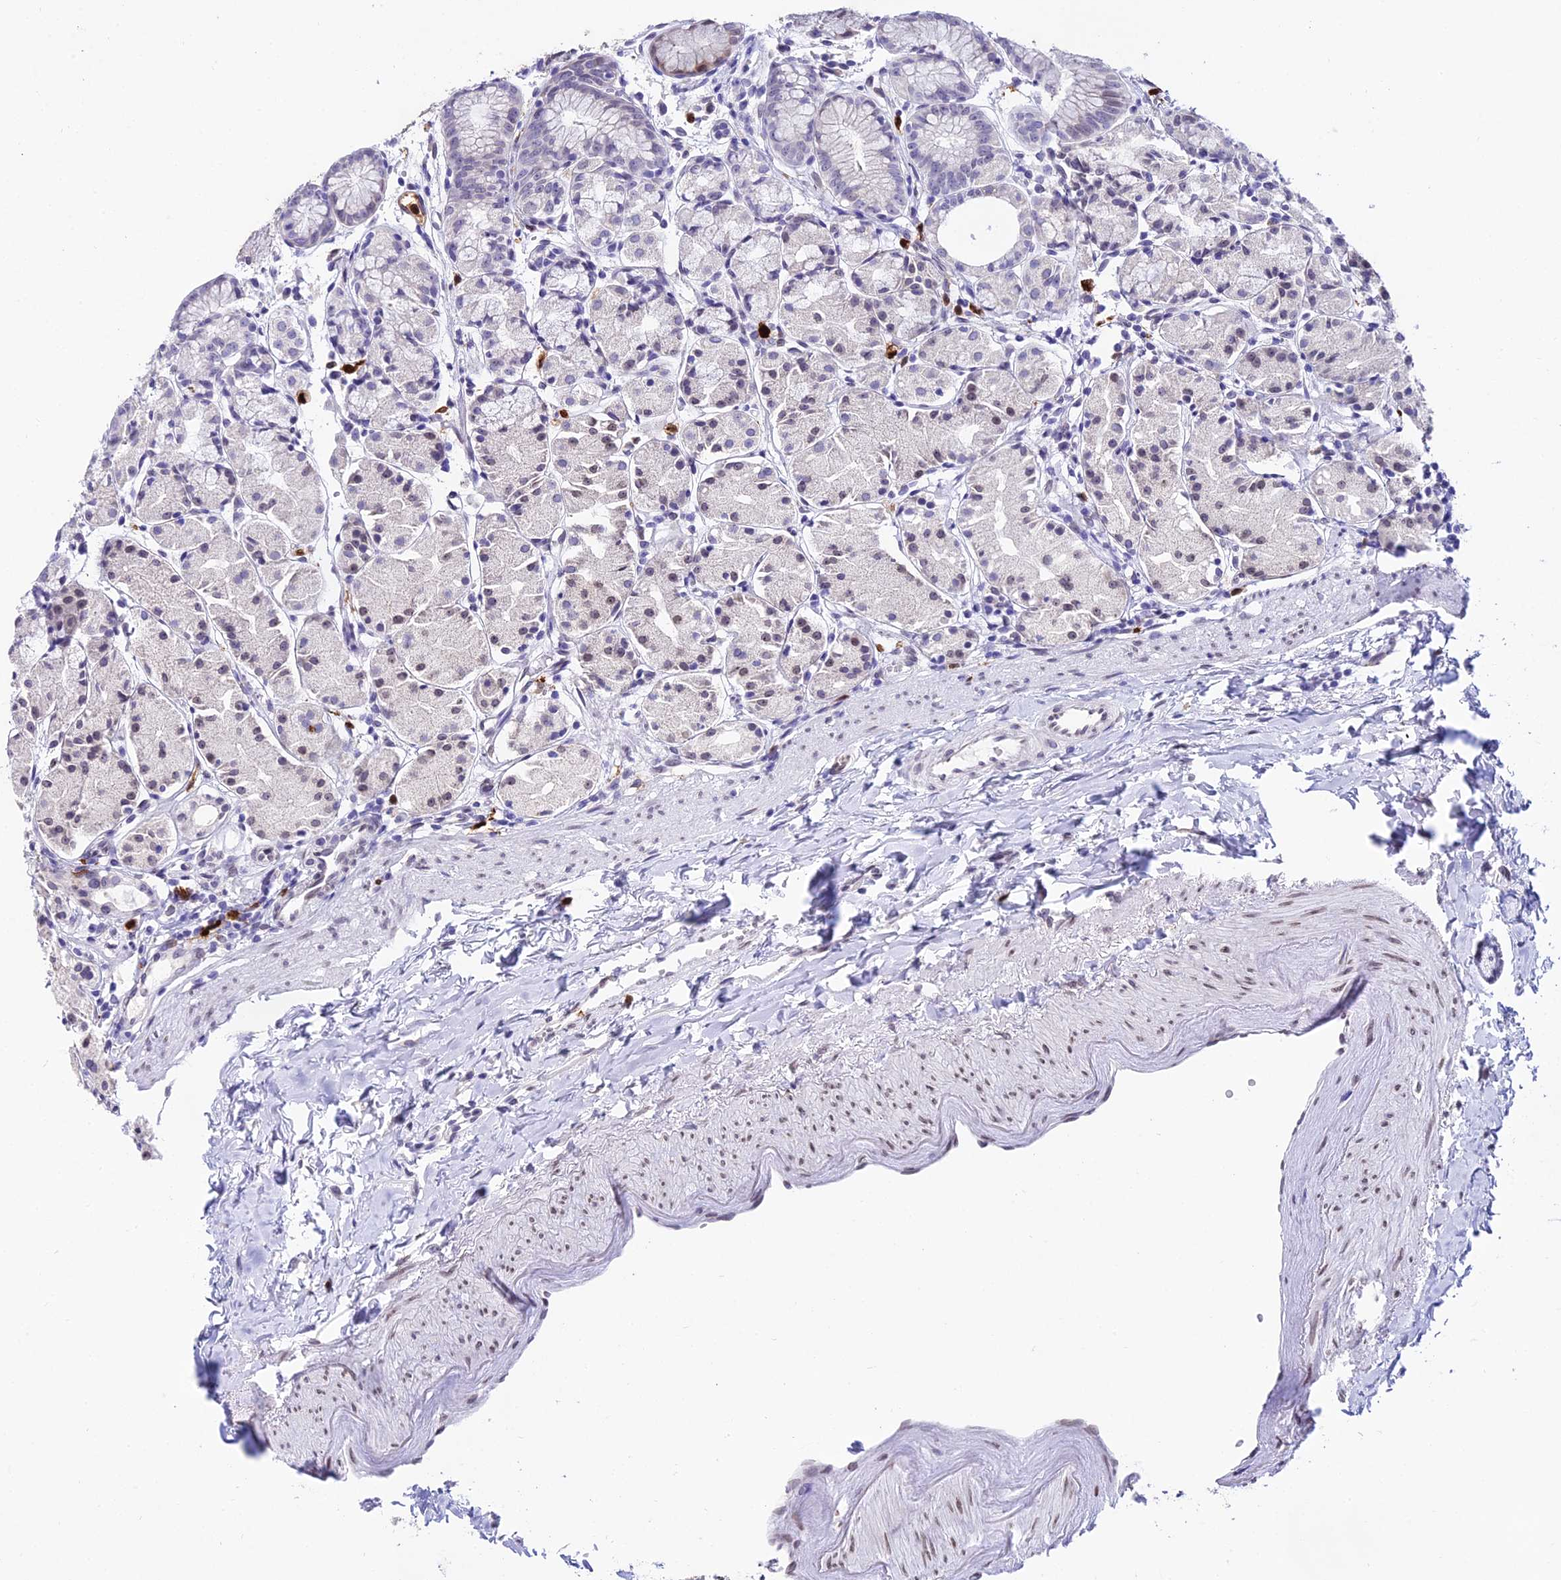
{"staining": {"intensity": "moderate", "quantity": "<25%", "location": "cytoplasmic/membranous,nuclear"}, "tissue": "stomach", "cell_type": "Glandular cells", "image_type": "normal", "snomed": [{"axis": "morphology", "description": "Normal tissue, NOS"}, {"axis": "topography", "description": "Stomach, upper"}], "caption": "Stomach stained for a protein (brown) demonstrates moderate cytoplasmic/membranous,nuclear positive positivity in approximately <25% of glandular cells.", "gene": "MCM10", "patient": {"sex": "male", "age": 47}}